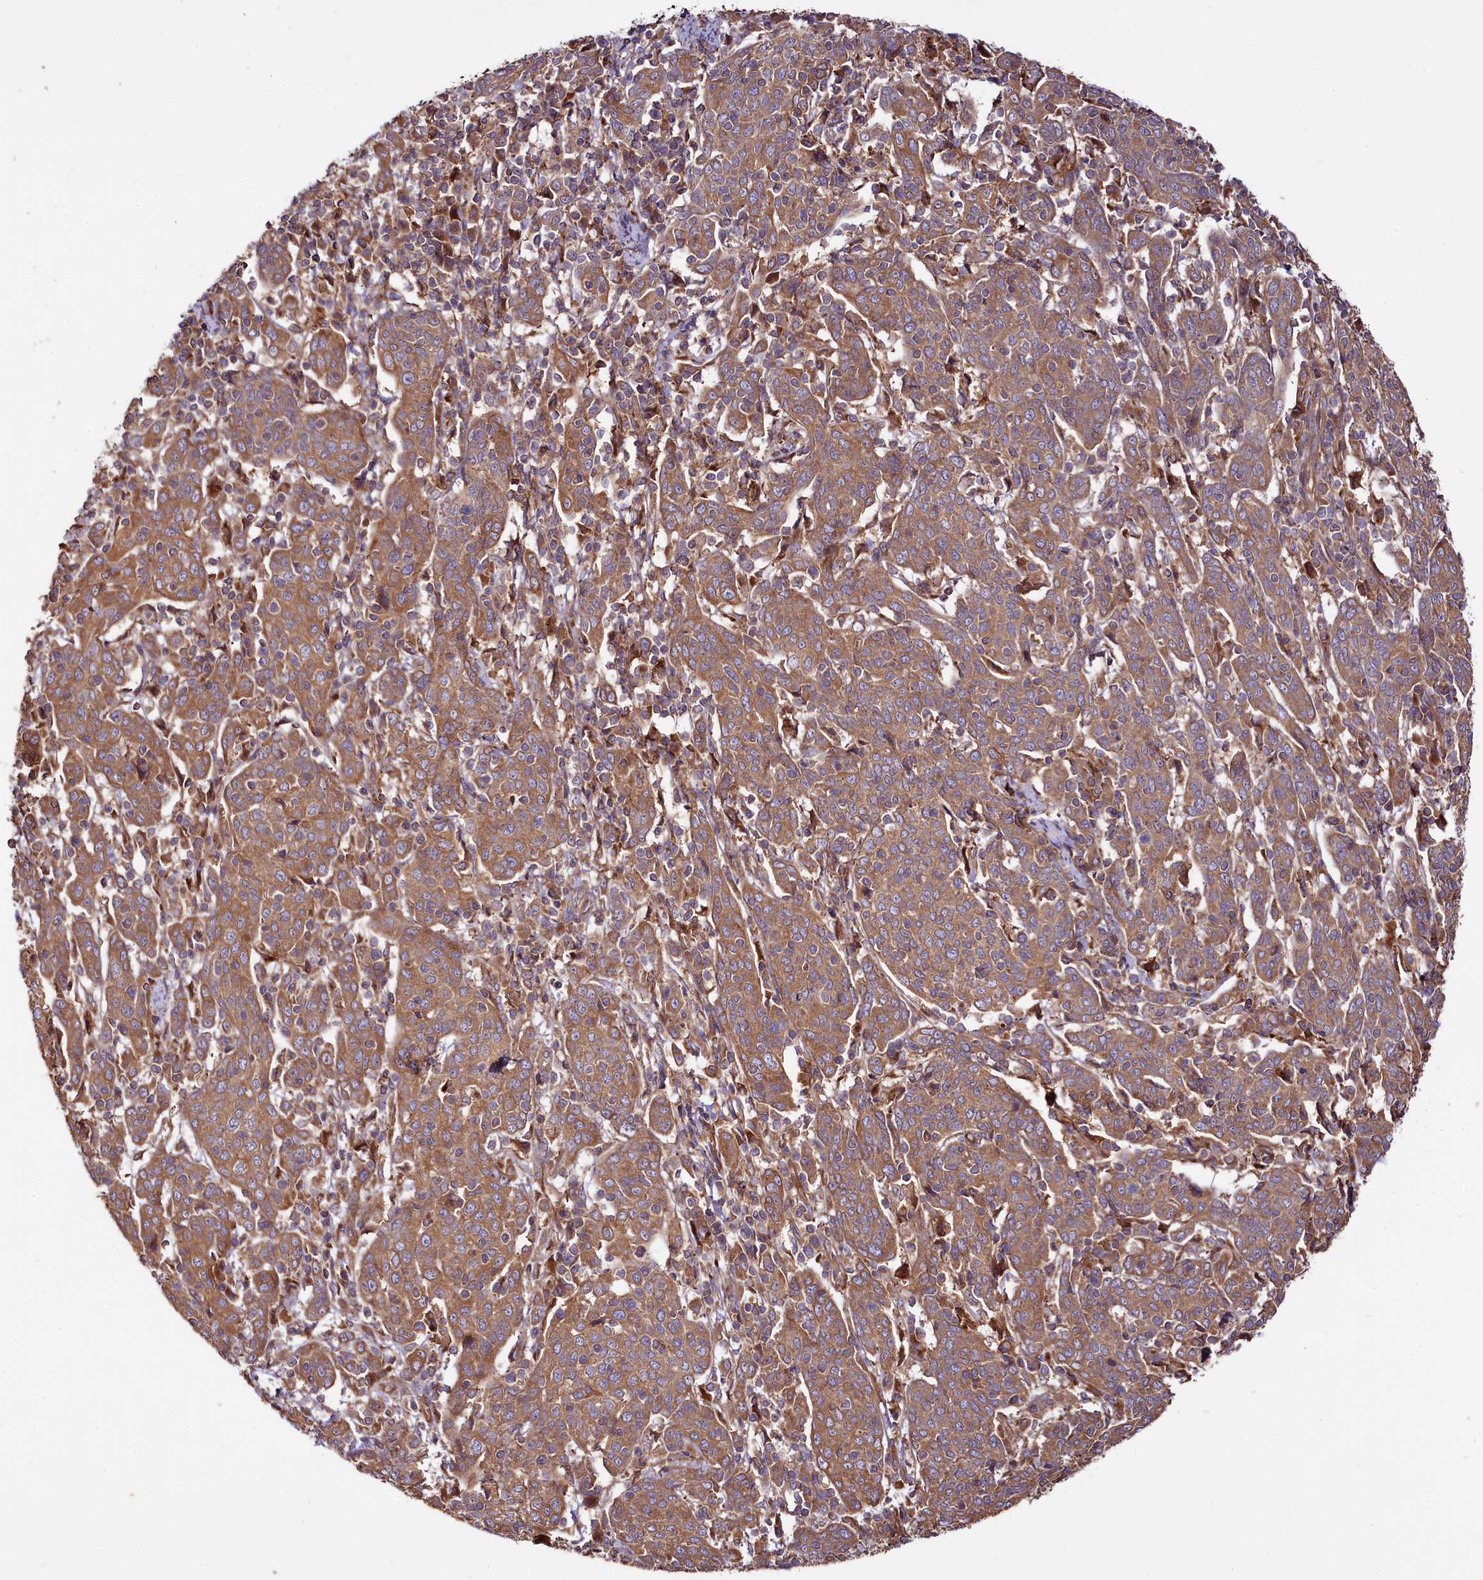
{"staining": {"intensity": "moderate", "quantity": ">75%", "location": "cytoplasmic/membranous"}, "tissue": "cervical cancer", "cell_type": "Tumor cells", "image_type": "cancer", "snomed": [{"axis": "morphology", "description": "Squamous cell carcinoma, NOS"}, {"axis": "topography", "description": "Cervix"}], "caption": "Human cervical cancer (squamous cell carcinoma) stained for a protein (brown) shows moderate cytoplasmic/membranous positive staining in about >75% of tumor cells.", "gene": "CEP295", "patient": {"sex": "female", "age": 67}}